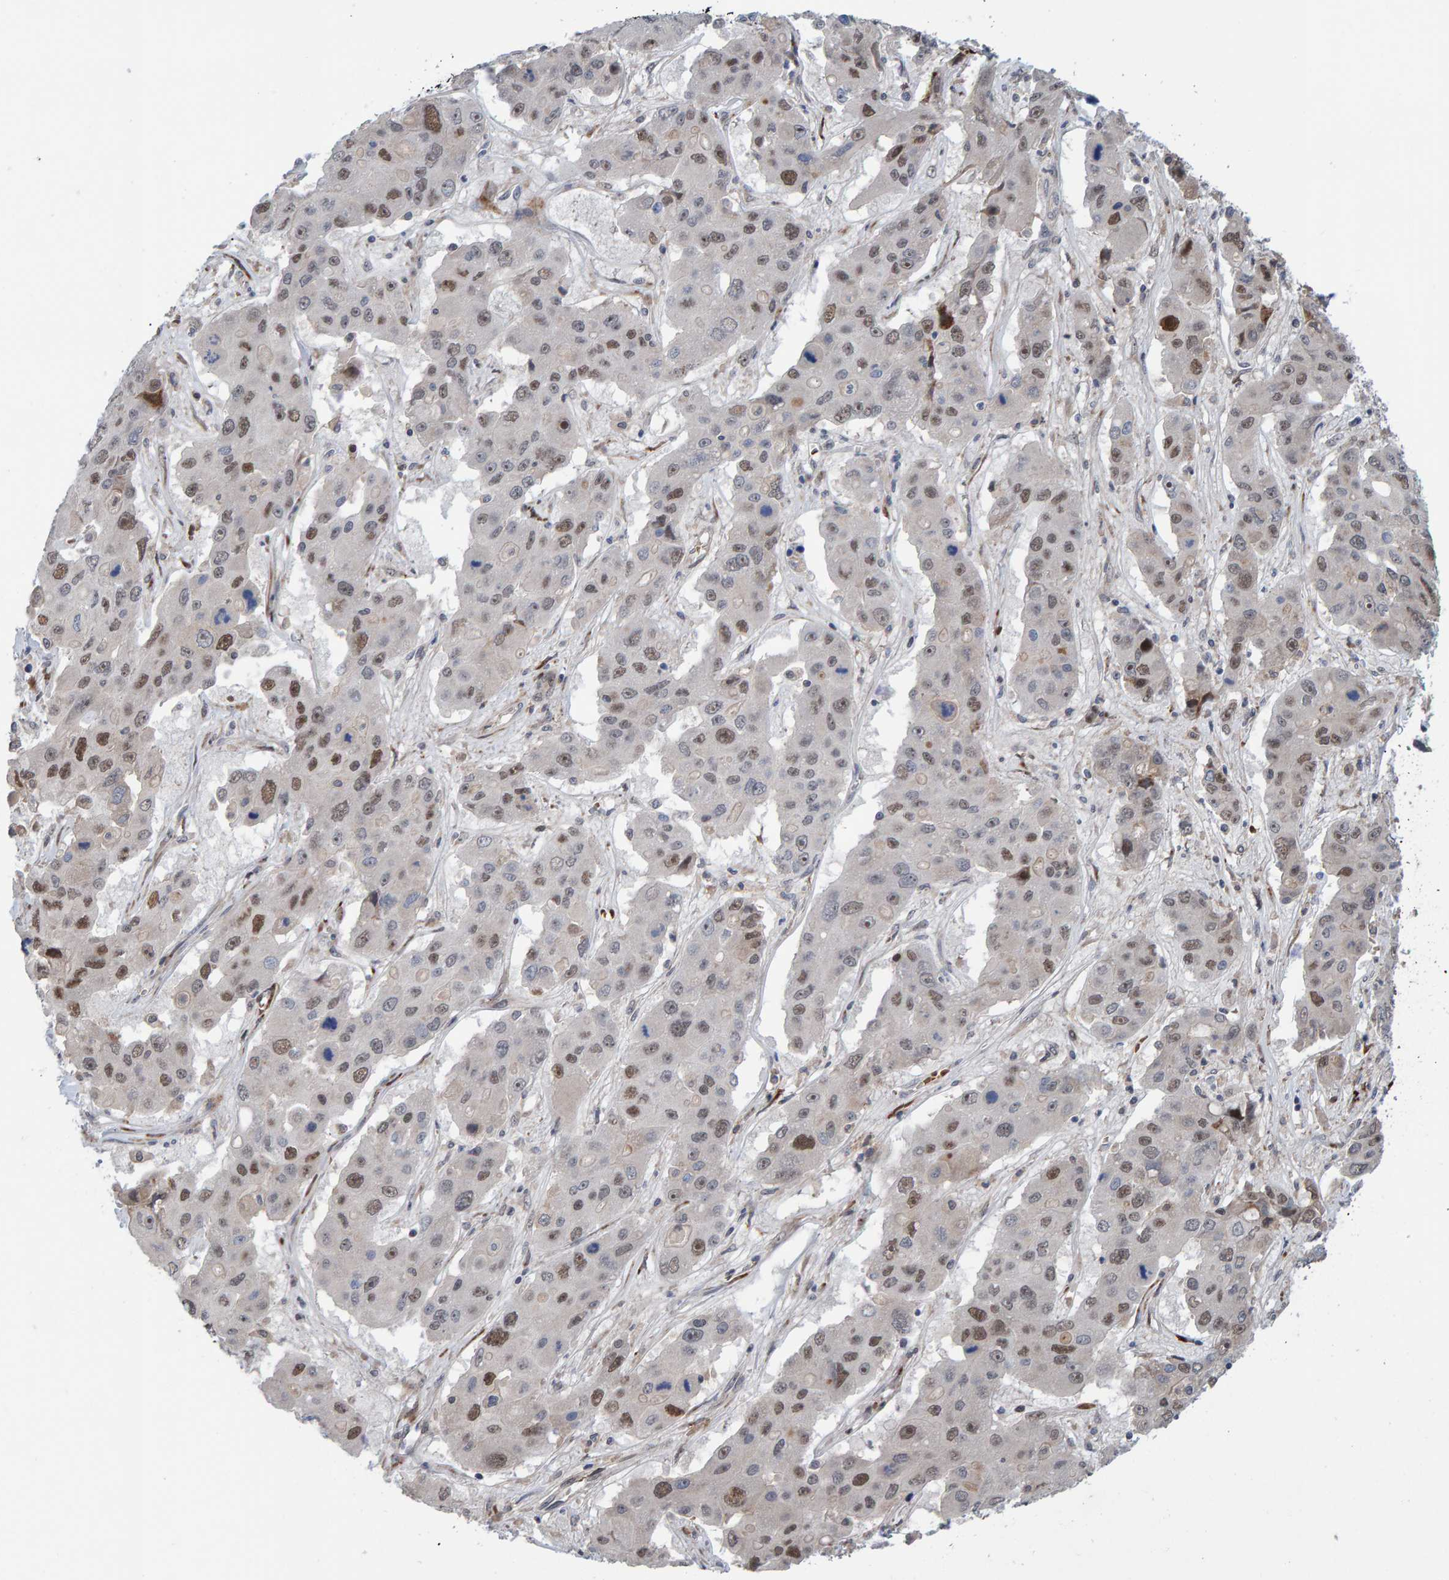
{"staining": {"intensity": "moderate", "quantity": "25%-75%", "location": "nuclear"}, "tissue": "liver cancer", "cell_type": "Tumor cells", "image_type": "cancer", "snomed": [{"axis": "morphology", "description": "Cholangiocarcinoma"}, {"axis": "topography", "description": "Liver"}], "caption": "About 25%-75% of tumor cells in human liver cancer (cholangiocarcinoma) exhibit moderate nuclear protein positivity as visualized by brown immunohistochemical staining.", "gene": "MFSD6L", "patient": {"sex": "male", "age": 67}}